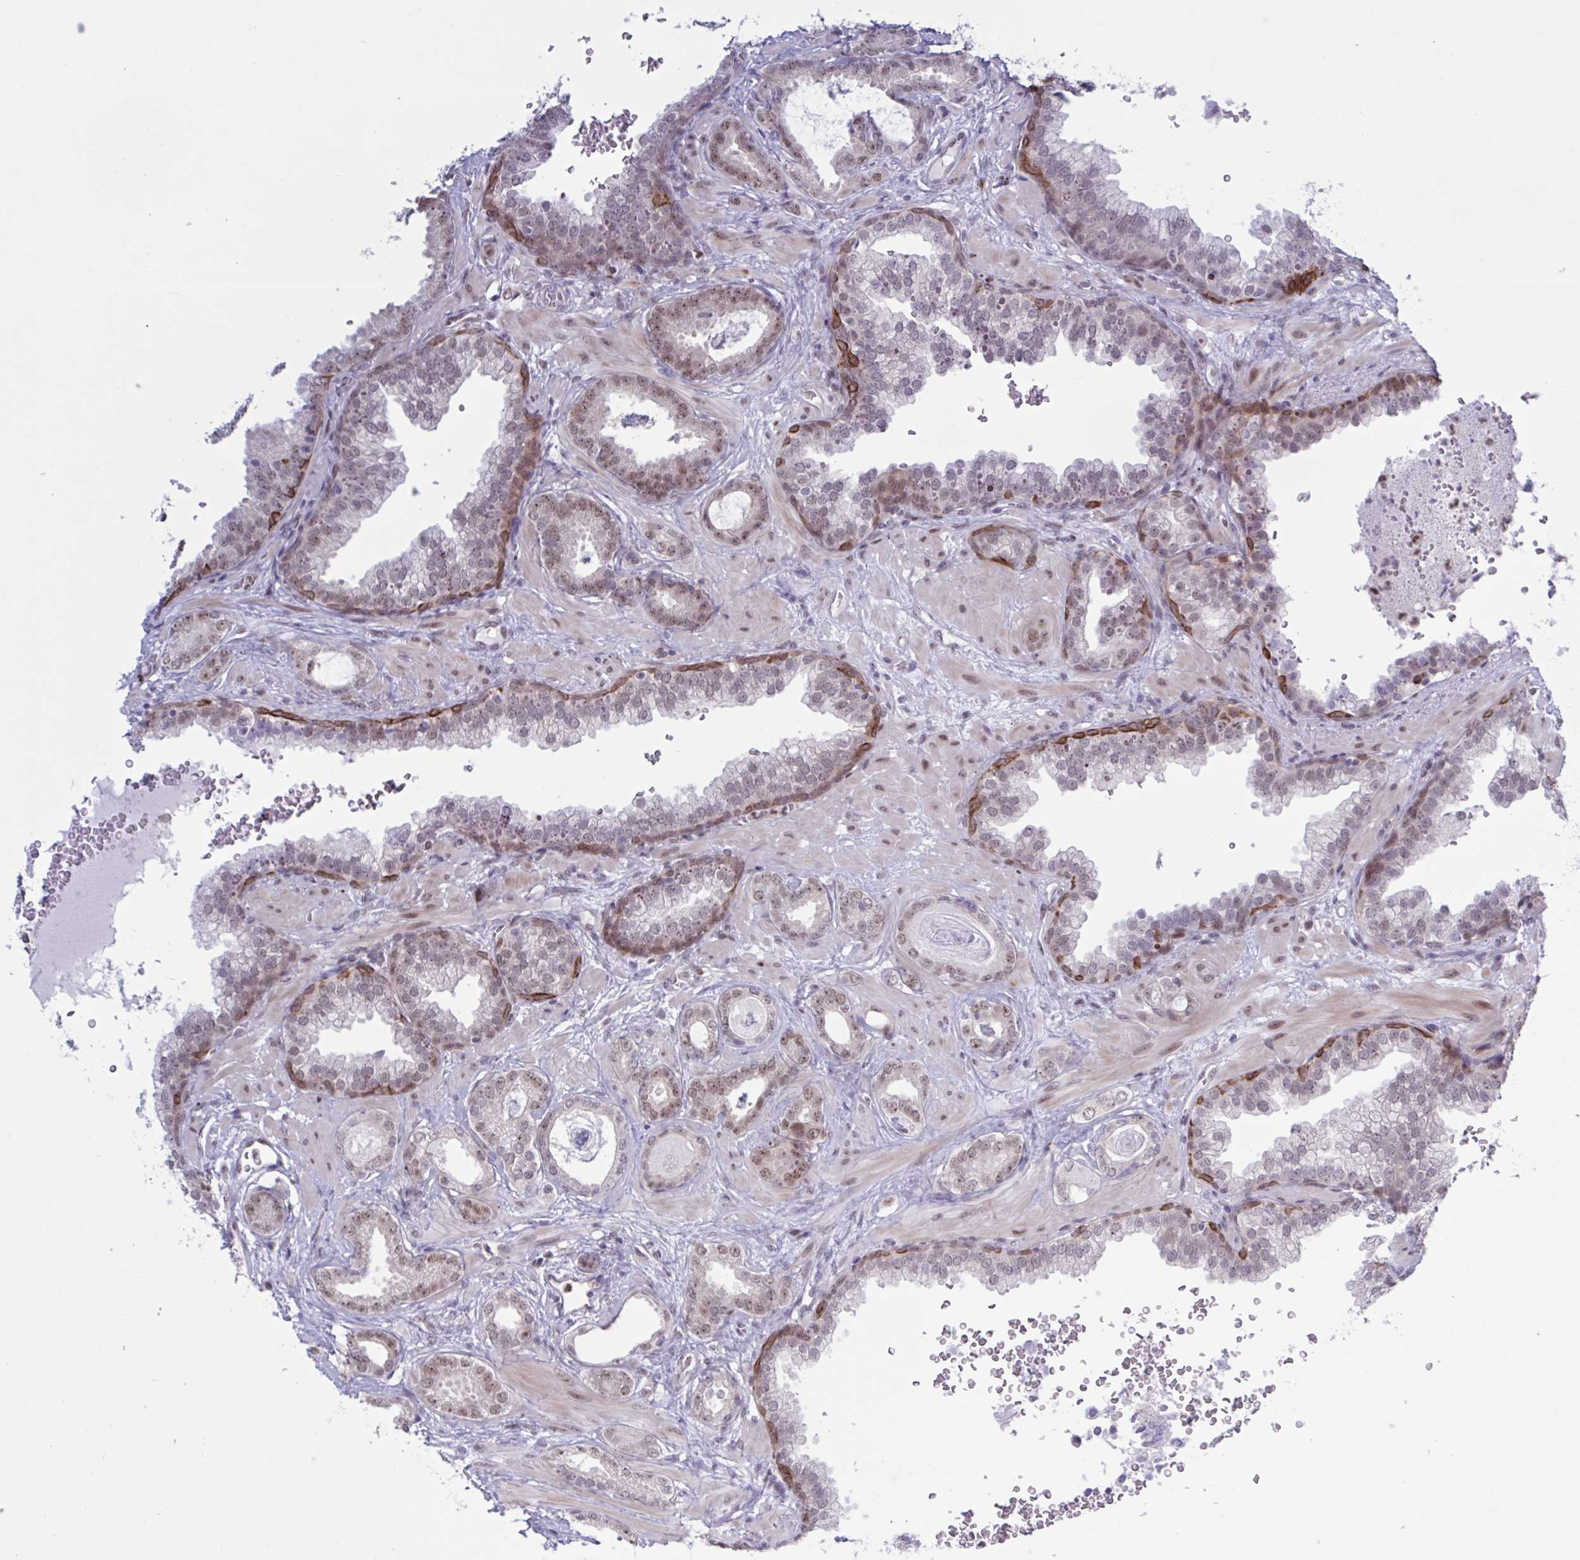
{"staining": {"intensity": "weak", "quantity": ">75%", "location": "nuclear"}, "tissue": "prostate cancer", "cell_type": "Tumor cells", "image_type": "cancer", "snomed": [{"axis": "morphology", "description": "Adenocarcinoma, High grade"}, {"axis": "topography", "description": "Prostate"}], "caption": "Tumor cells exhibit weak nuclear expression in approximately >75% of cells in prostate high-grade adenocarcinoma.", "gene": "PRMT6", "patient": {"sex": "male", "age": 58}}